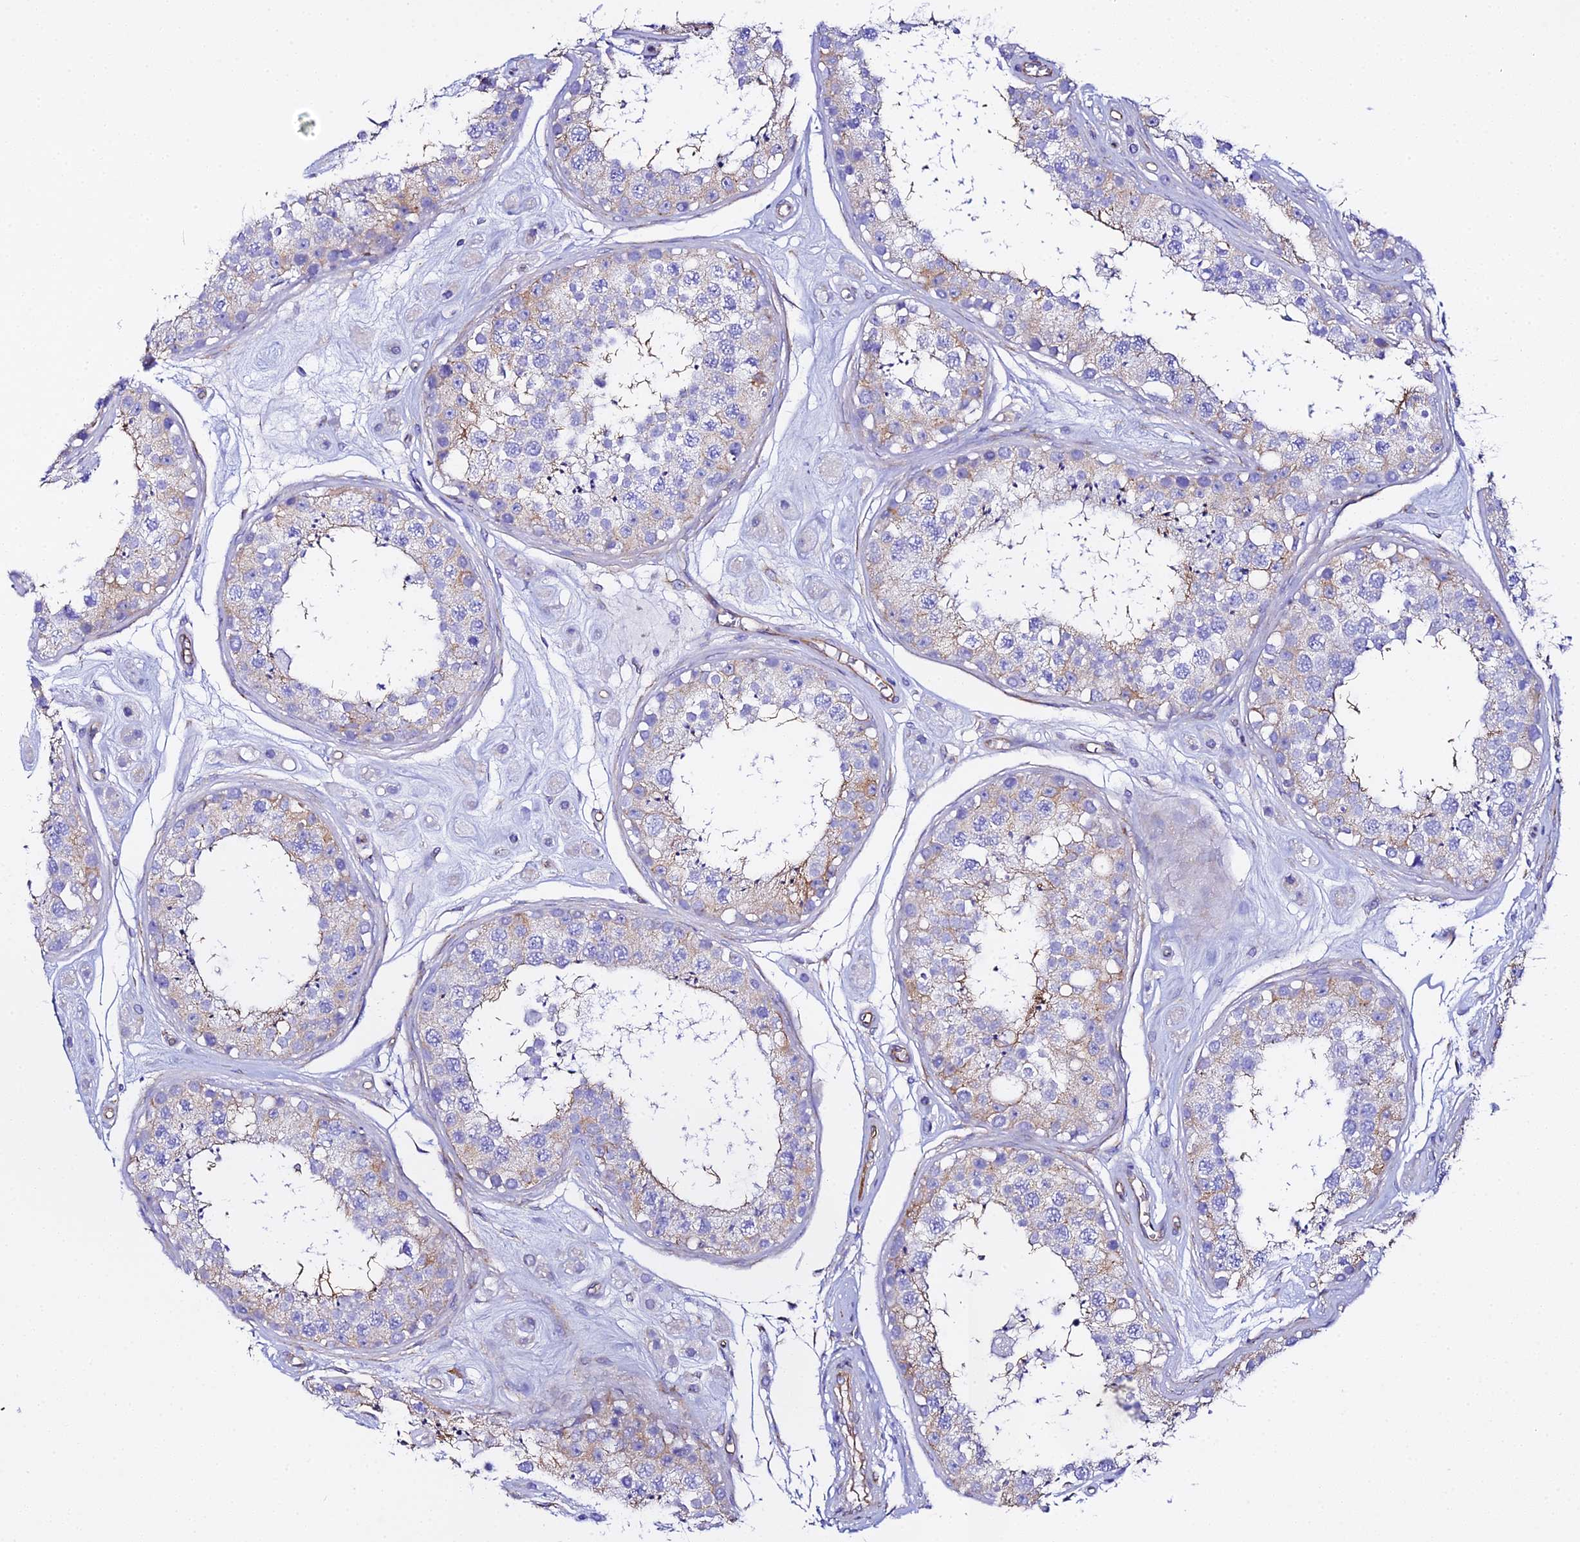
{"staining": {"intensity": "moderate", "quantity": "<25%", "location": "cytoplasmic/membranous"}, "tissue": "testis", "cell_type": "Cells in seminiferous ducts", "image_type": "normal", "snomed": [{"axis": "morphology", "description": "Normal tissue, NOS"}, {"axis": "topography", "description": "Testis"}], "caption": "IHC of benign human testis displays low levels of moderate cytoplasmic/membranous positivity in about <25% of cells in seminiferous ducts. The staining is performed using DAB (3,3'-diaminobenzidine) brown chromogen to label protein expression. The nuclei are counter-stained blue using hematoxylin.", "gene": "CFAP45", "patient": {"sex": "male", "age": 25}}